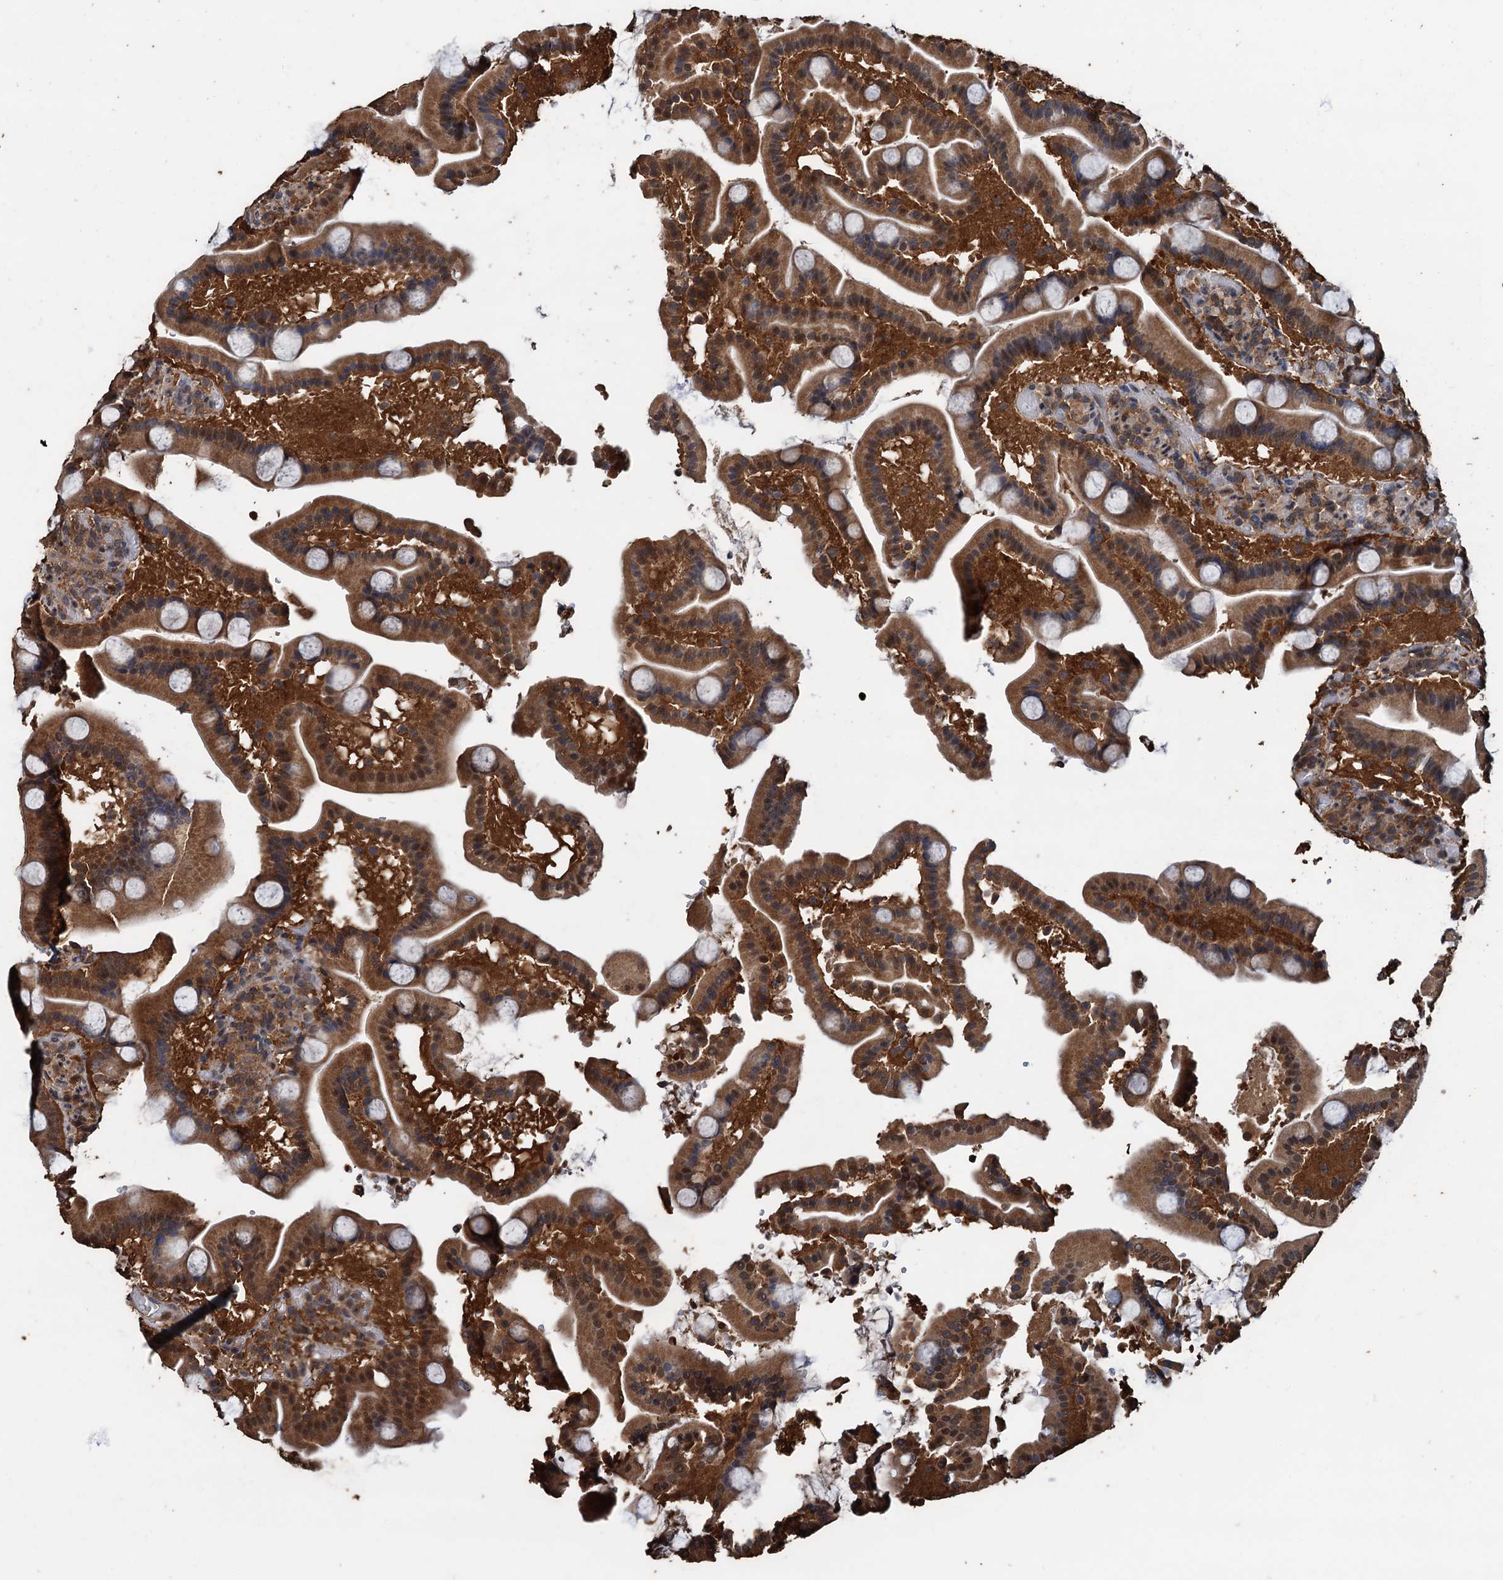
{"staining": {"intensity": "moderate", "quantity": ">75%", "location": "cytoplasmic/membranous"}, "tissue": "duodenum", "cell_type": "Glandular cells", "image_type": "normal", "snomed": [{"axis": "morphology", "description": "Normal tissue, NOS"}, {"axis": "topography", "description": "Duodenum"}], "caption": "Protein staining exhibits moderate cytoplasmic/membranous staining in about >75% of glandular cells in normal duodenum. Immunohistochemistry stains the protein in brown and the nuclei are stained blue.", "gene": "PSMD9", "patient": {"sex": "male", "age": 55}}